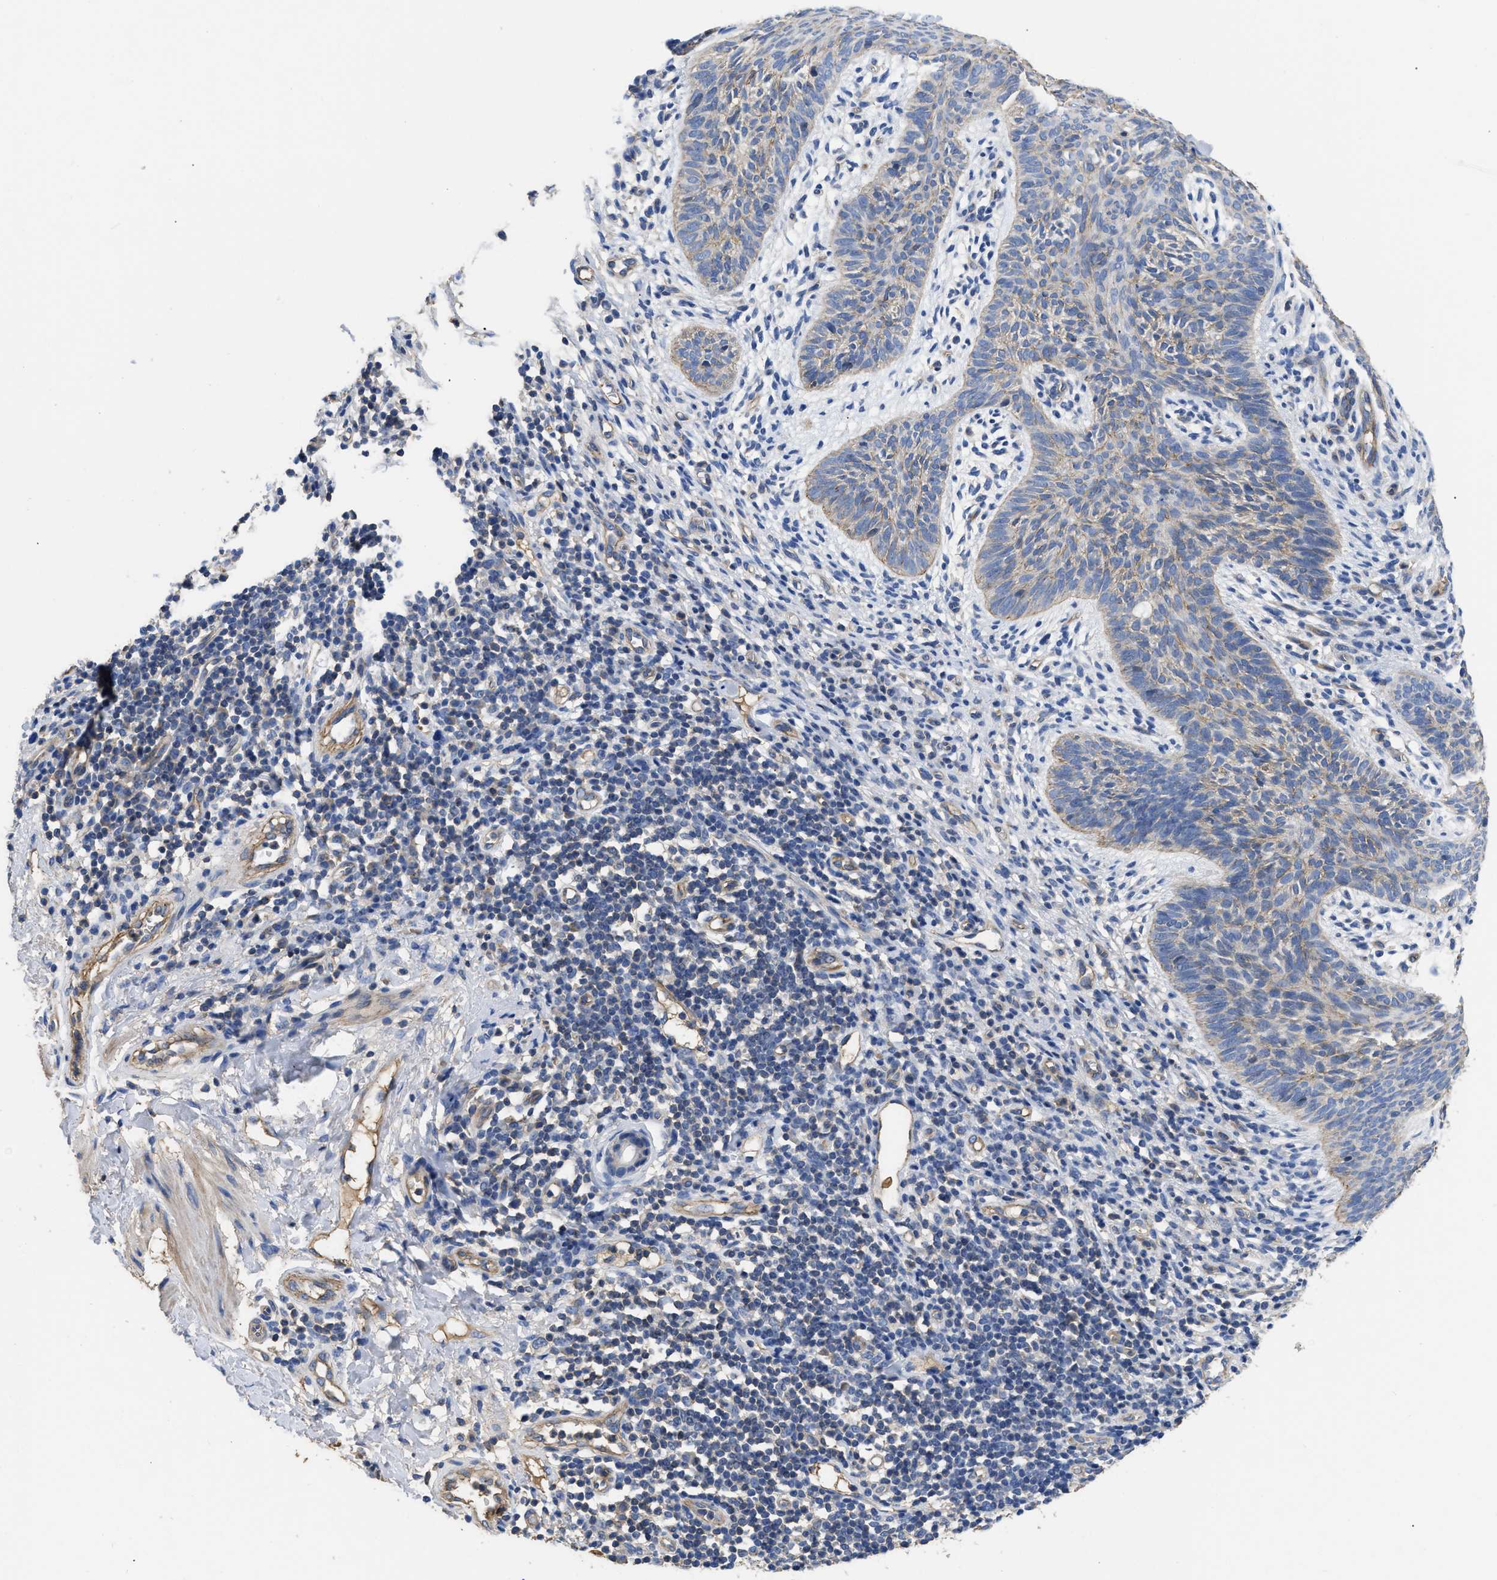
{"staining": {"intensity": "negative", "quantity": "none", "location": "none"}, "tissue": "skin cancer", "cell_type": "Tumor cells", "image_type": "cancer", "snomed": [{"axis": "morphology", "description": "Basal cell carcinoma"}, {"axis": "topography", "description": "Skin"}], "caption": "A histopathology image of skin cancer (basal cell carcinoma) stained for a protein displays no brown staining in tumor cells.", "gene": "USP4", "patient": {"sex": "male", "age": 60}}